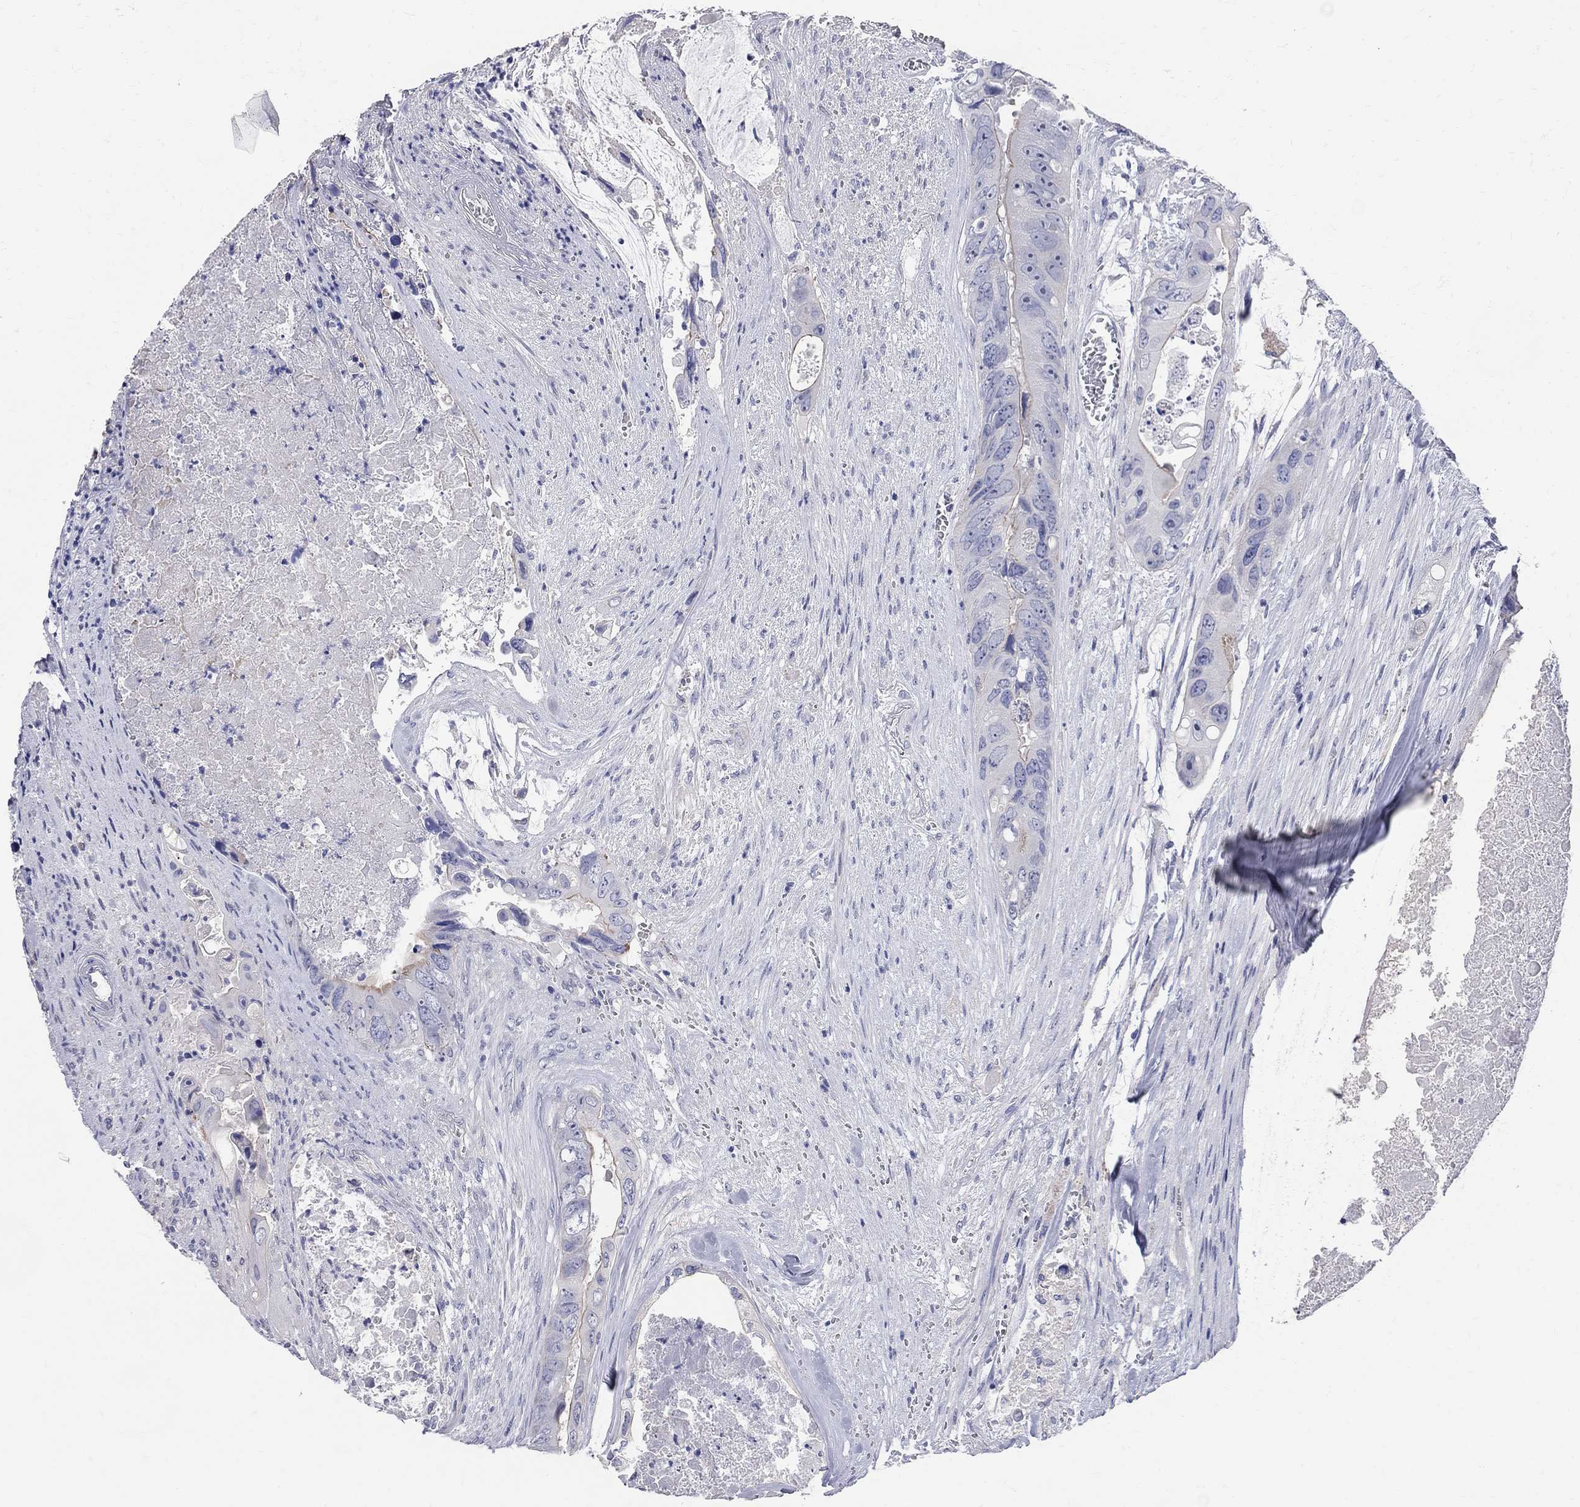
{"staining": {"intensity": "strong", "quantity": "<25%", "location": "cytoplasmic/membranous"}, "tissue": "colorectal cancer", "cell_type": "Tumor cells", "image_type": "cancer", "snomed": [{"axis": "morphology", "description": "Adenocarcinoma, NOS"}, {"axis": "topography", "description": "Rectum"}], "caption": "Immunohistochemistry photomicrograph of neoplastic tissue: human colorectal cancer (adenocarcinoma) stained using immunohistochemistry displays medium levels of strong protein expression localized specifically in the cytoplasmic/membranous of tumor cells, appearing as a cytoplasmic/membranous brown color.", "gene": "AOX1", "patient": {"sex": "male", "age": 63}}